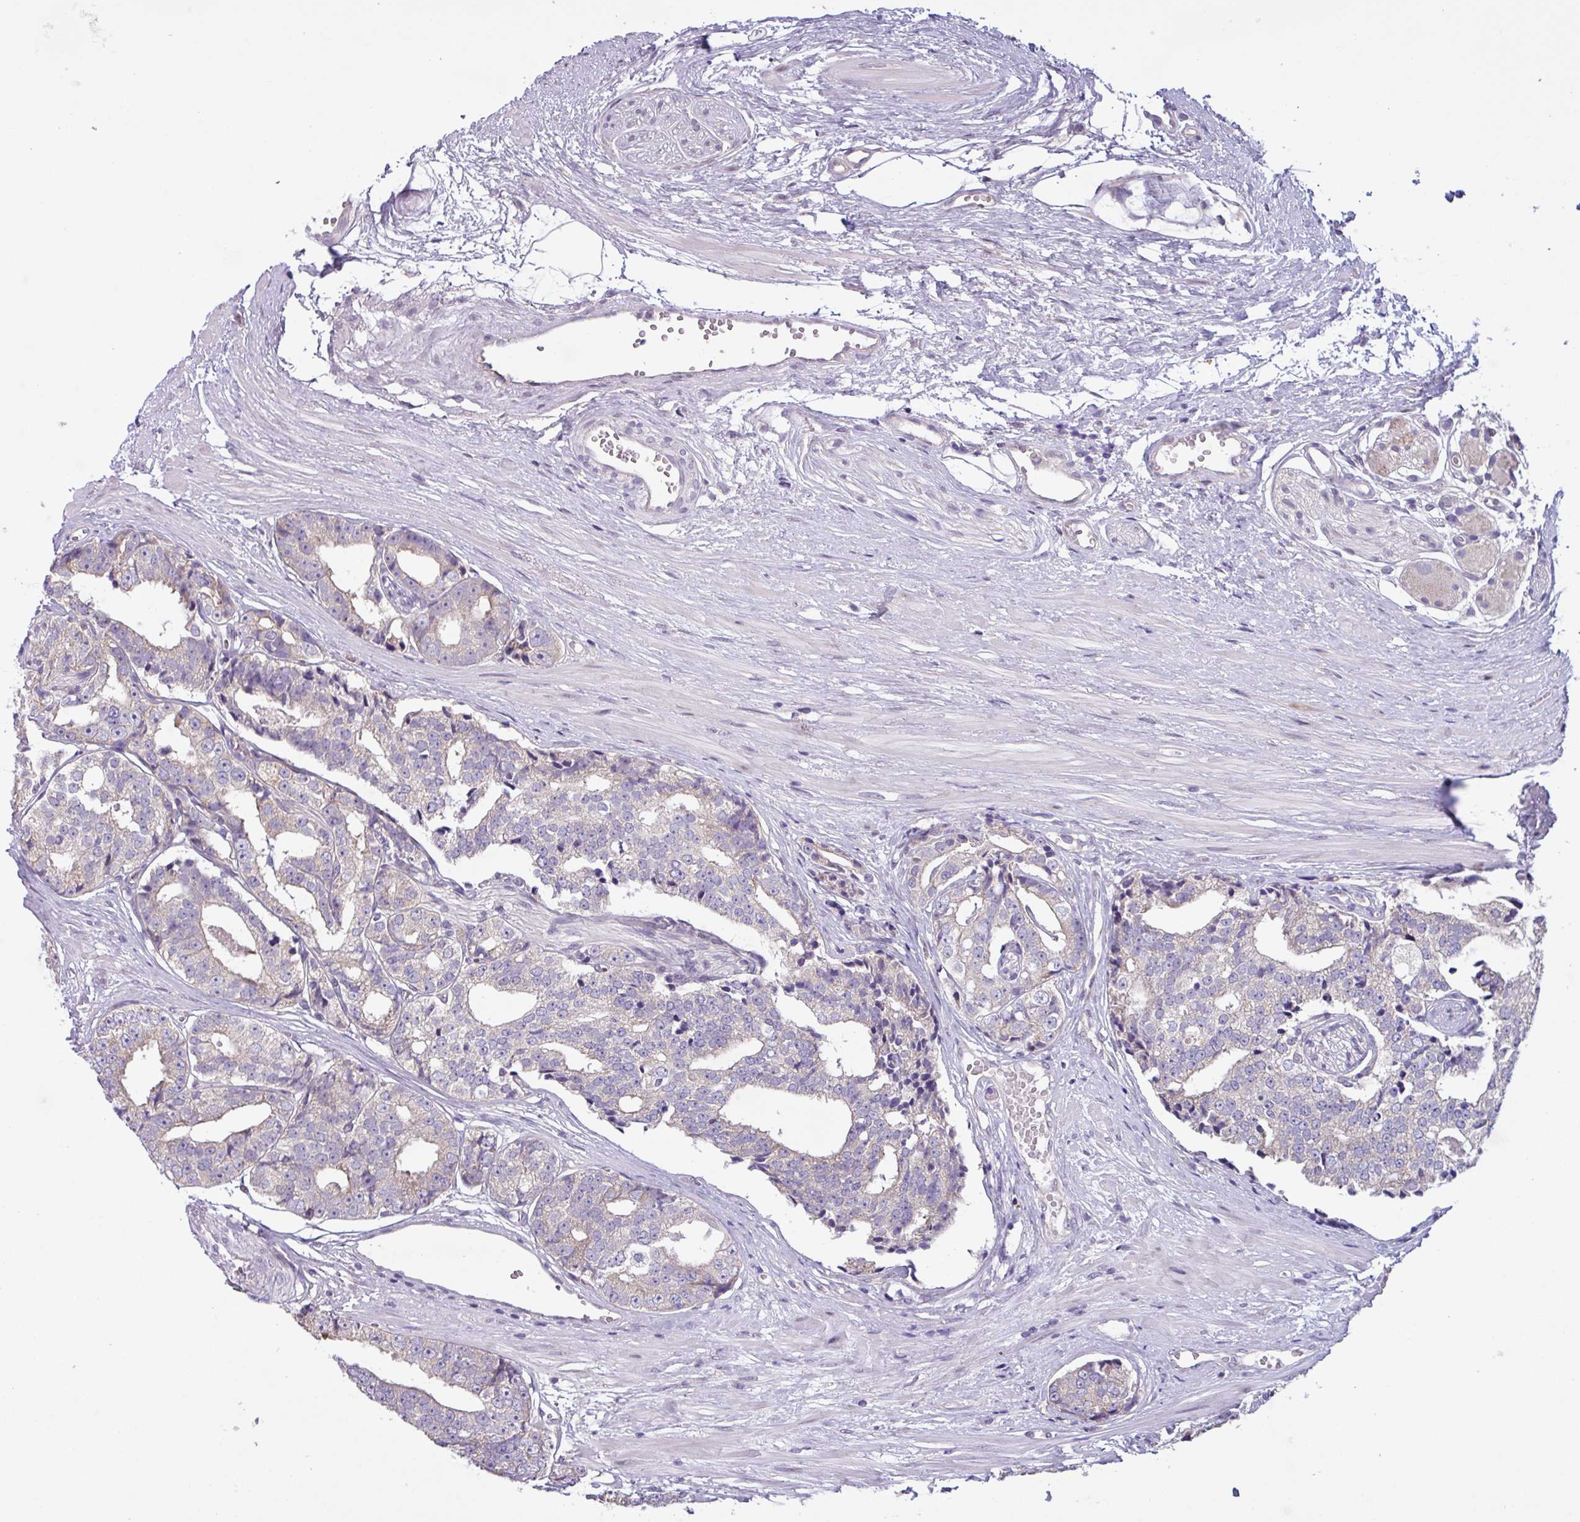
{"staining": {"intensity": "negative", "quantity": "none", "location": "none"}, "tissue": "prostate cancer", "cell_type": "Tumor cells", "image_type": "cancer", "snomed": [{"axis": "morphology", "description": "Adenocarcinoma, High grade"}, {"axis": "topography", "description": "Prostate"}], "caption": "An immunohistochemistry (IHC) photomicrograph of prostate cancer (high-grade adenocarcinoma) is shown. There is no staining in tumor cells of prostate cancer (high-grade adenocarcinoma).", "gene": "C20orf27", "patient": {"sex": "male", "age": 71}}